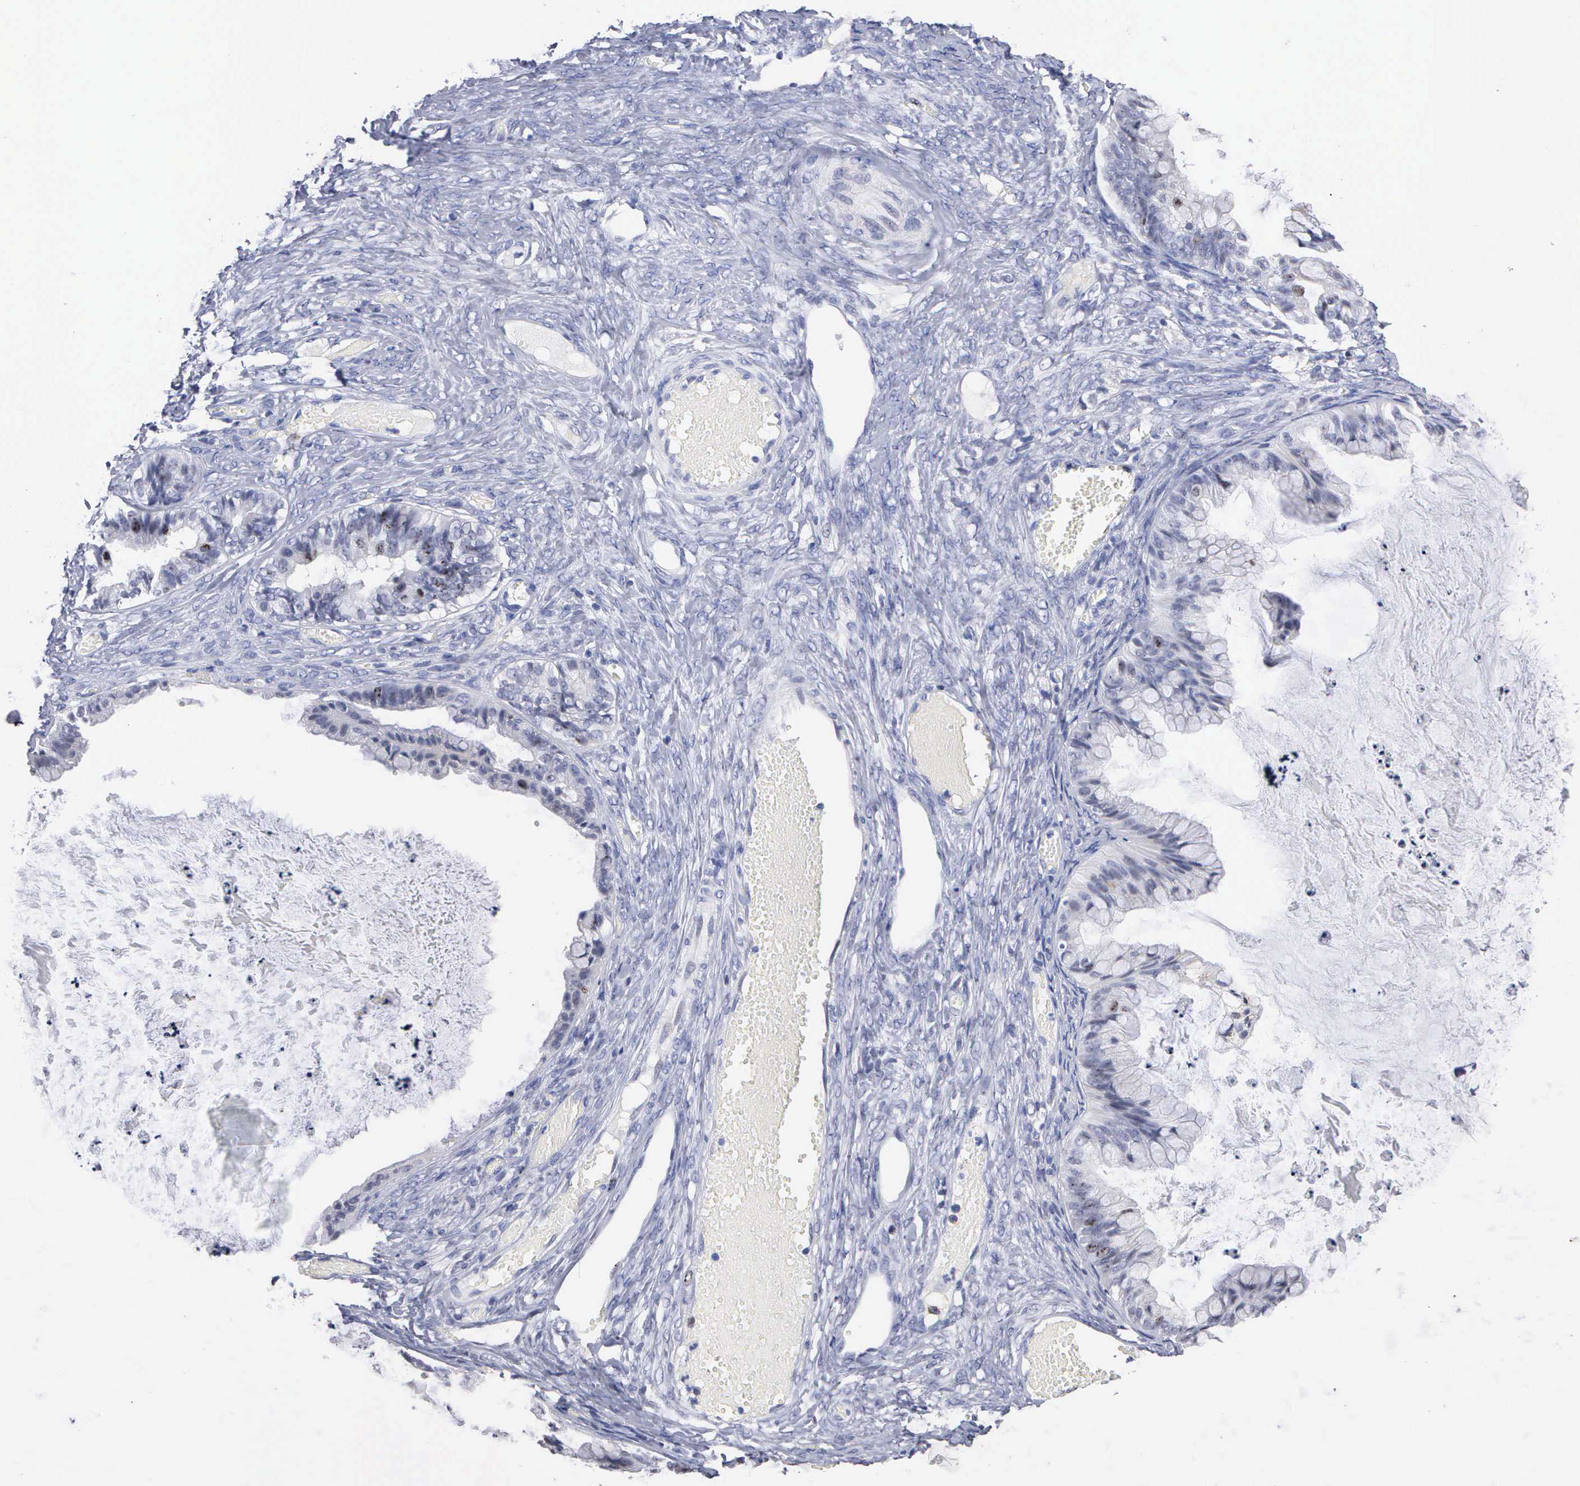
{"staining": {"intensity": "negative", "quantity": "none", "location": "none"}, "tissue": "ovarian cancer", "cell_type": "Tumor cells", "image_type": "cancer", "snomed": [{"axis": "morphology", "description": "Cystadenocarcinoma, mucinous, NOS"}, {"axis": "topography", "description": "Ovary"}], "caption": "Image shows no significant protein expression in tumor cells of ovarian cancer. (Brightfield microscopy of DAB immunohistochemistry (IHC) at high magnification).", "gene": "KDM6A", "patient": {"sex": "female", "age": 57}}